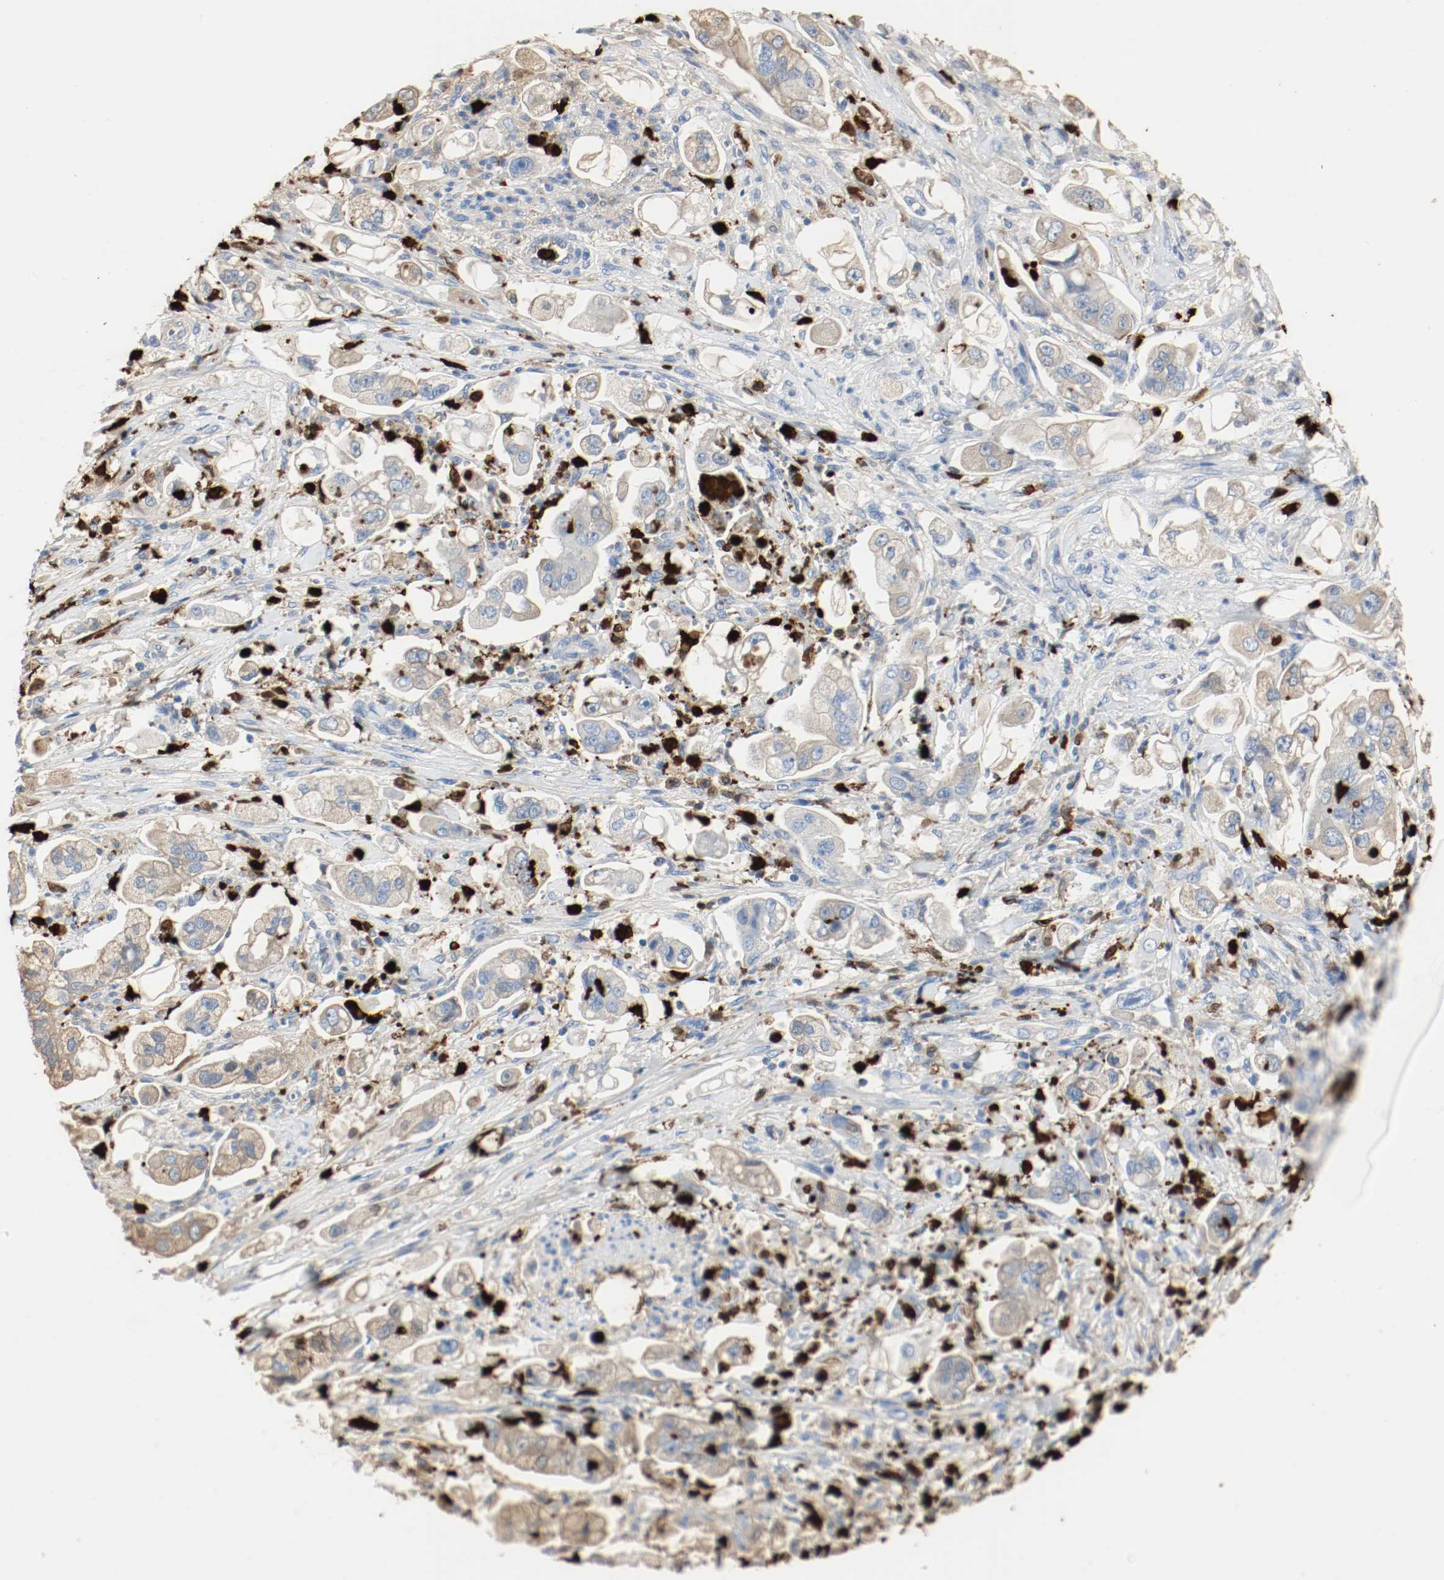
{"staining": {"intensity": "strong", "quantity": "<25%", "location": "cytoplasmic/membranous"}, "tissue": "stomach cancer", "cell_type": "Tumor cells", "image_type": "cancer", "snomed": [{"axis": "morphology", "description": "Adenocarcinoma, NOS"}, {"axis": "topography", "description": "Stomach"}], "caption": "Human stomach cancer (adenocarcinoma) stained for a protein (brown) reveals strong cytoplasmic/membranous positive staining in approximately <25% of tumor cells.", "gene": "S100A9", "patient": {"sex": "male", "age": 62}}